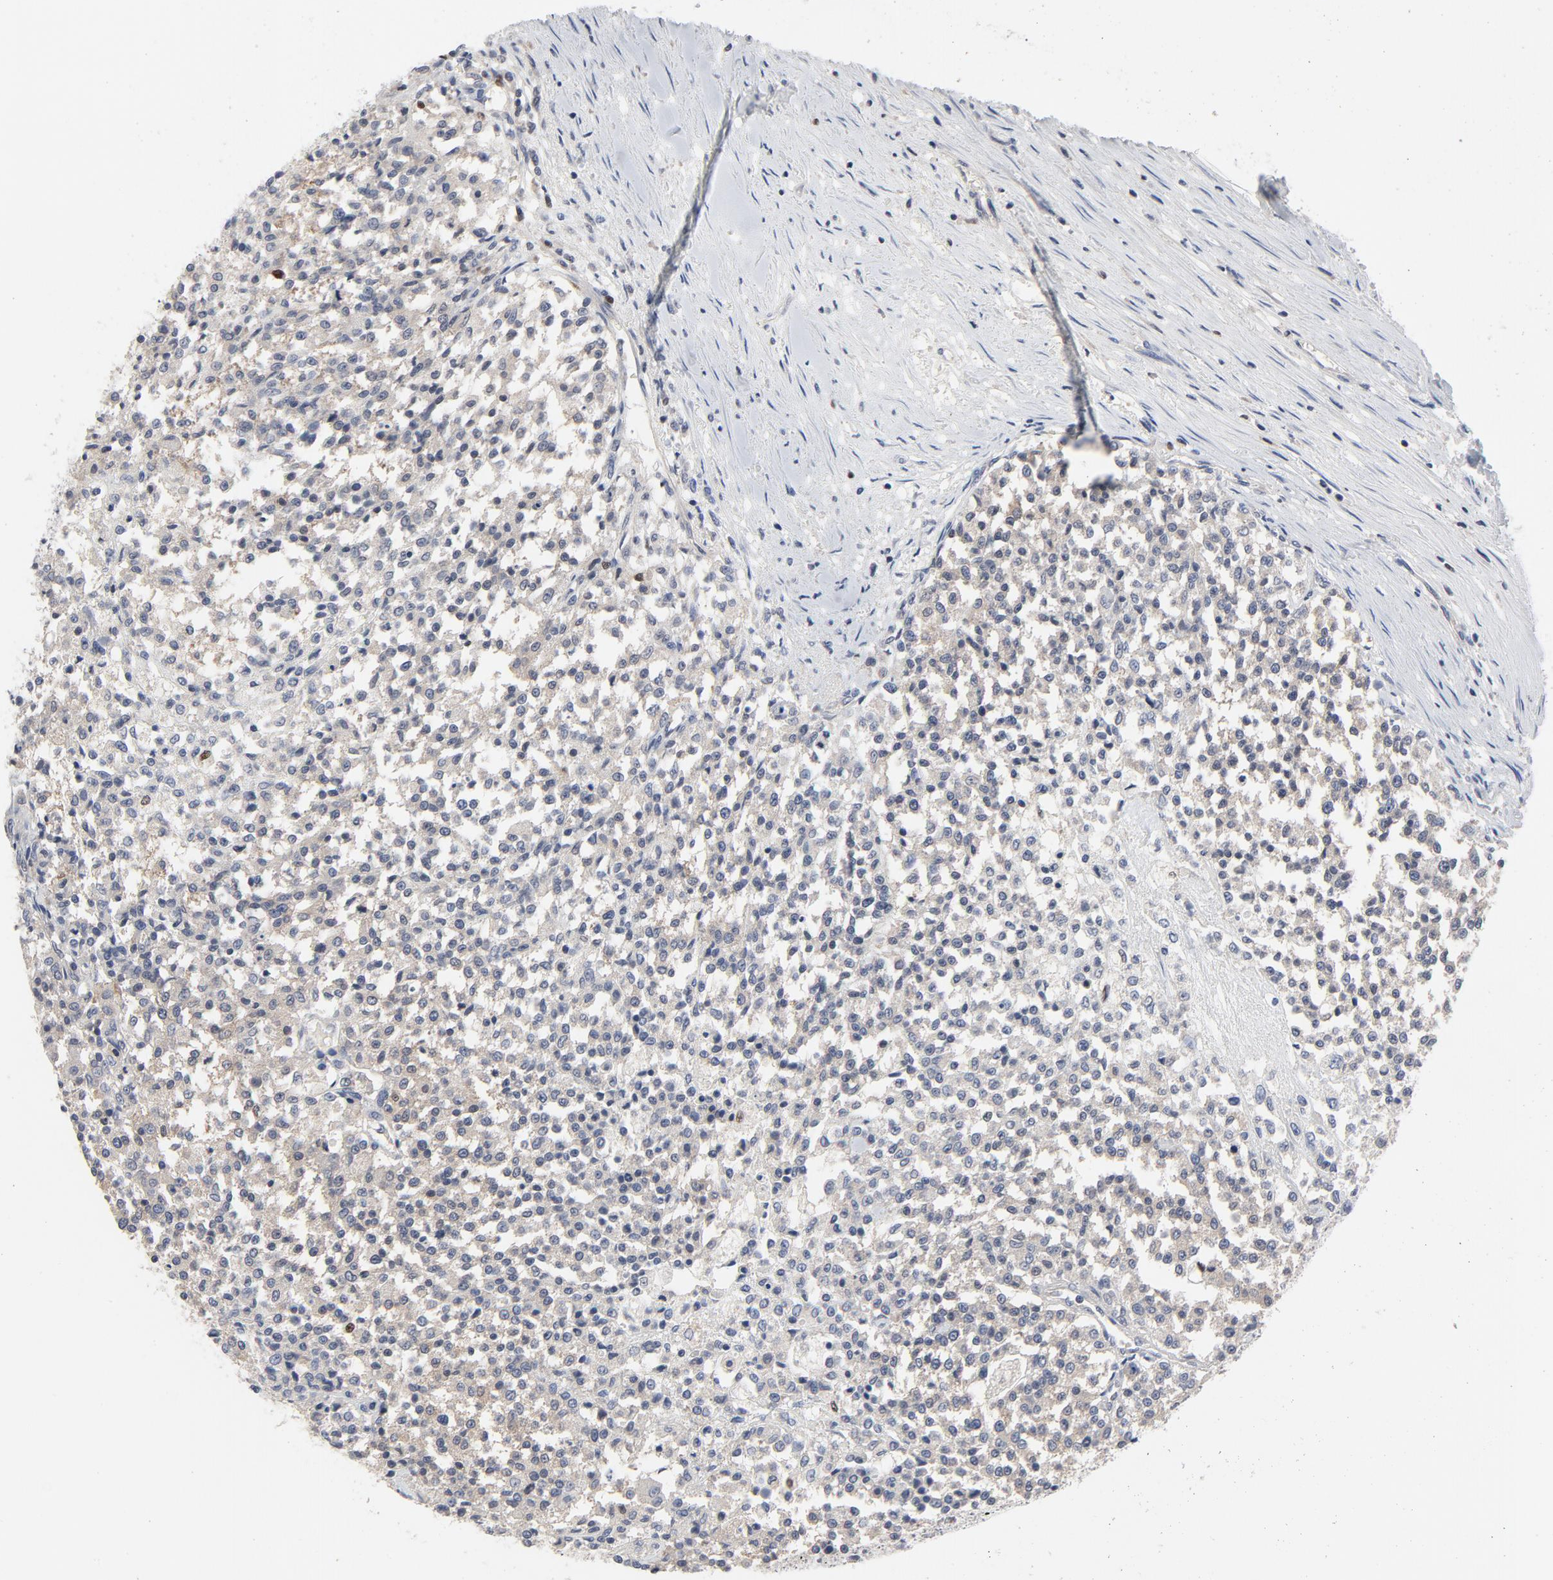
{"staining": {"intensity": "weak", "quantity": "25%-75%", "location": "cytoplasmic/membranous"}, "tissue": "testis cancer", "cell_type": "Tumor cells", "image_type": "cancer", "snomed": [{"axis": "morphology", "description": "Seminoma, NOS"}, {"axis": "topography", "description": "Testis"}], "caption": "Immunohistochemical staining of human testis cancer (seminoma) demonstrates low levels of weak cytoplasmic/membranous expression in about 25%-75% of tumor cells.", "gene": "NFKB1", "patient": {"sex": "male", "age": 59}}